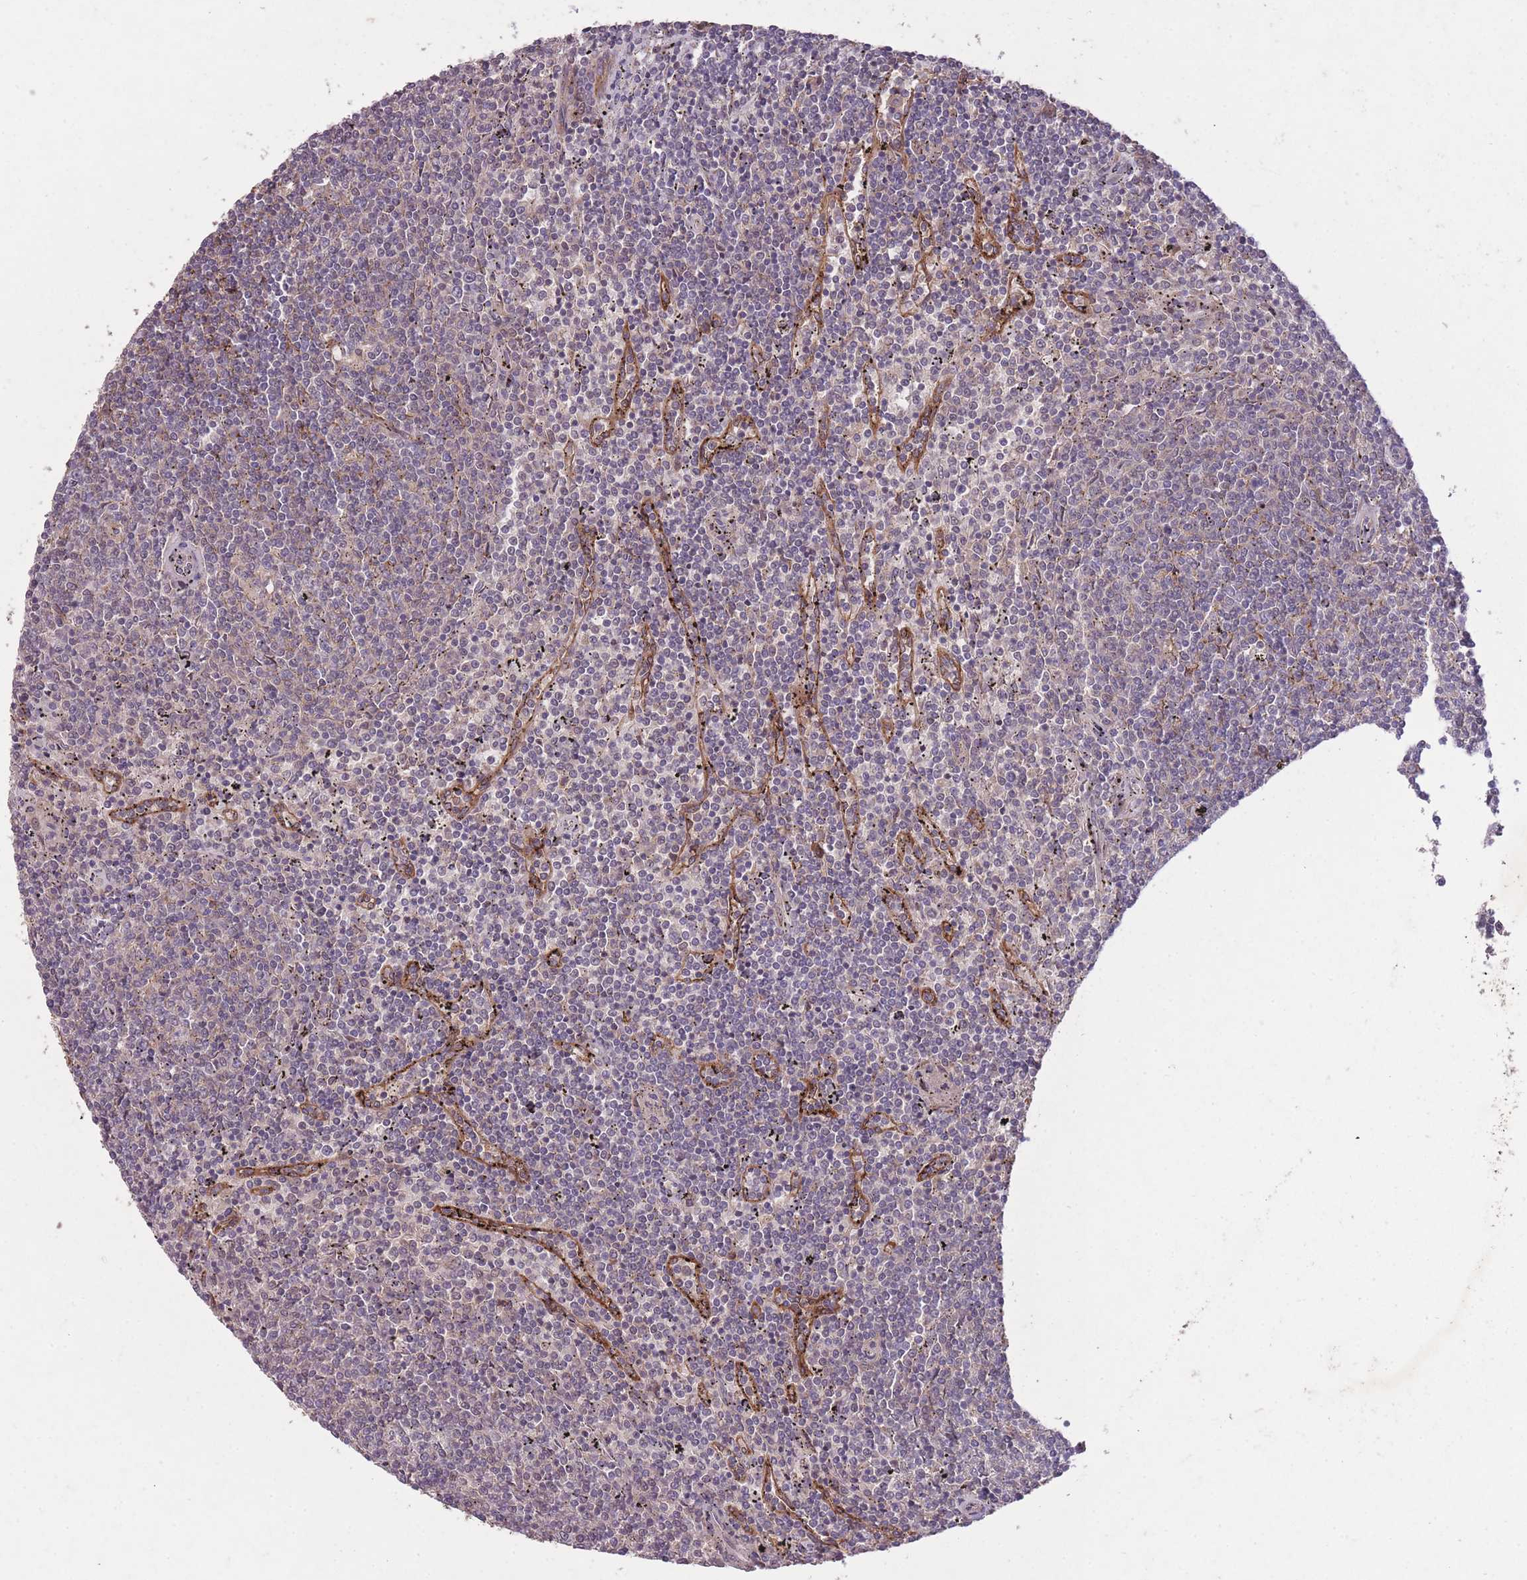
{"staining": {"intensity": "negative", "quantity": "none", "location": "none"}, "tissue": "lymphoma", "cell_type": "Tumor cells", "image_type": "cancer", "snomed": [{"axis": "morphology", "description": "Malignant lymphoma, non-Hodgkin's type, Low grade"}, {"axis": "topography", "description": "Spleen"}], "caption": "Lymphoma was stained to show a protein in brown. There is no significant staining in tumor cells.", "gene": "OR2V2", "patient": {"sex": "female", "age": 50}}